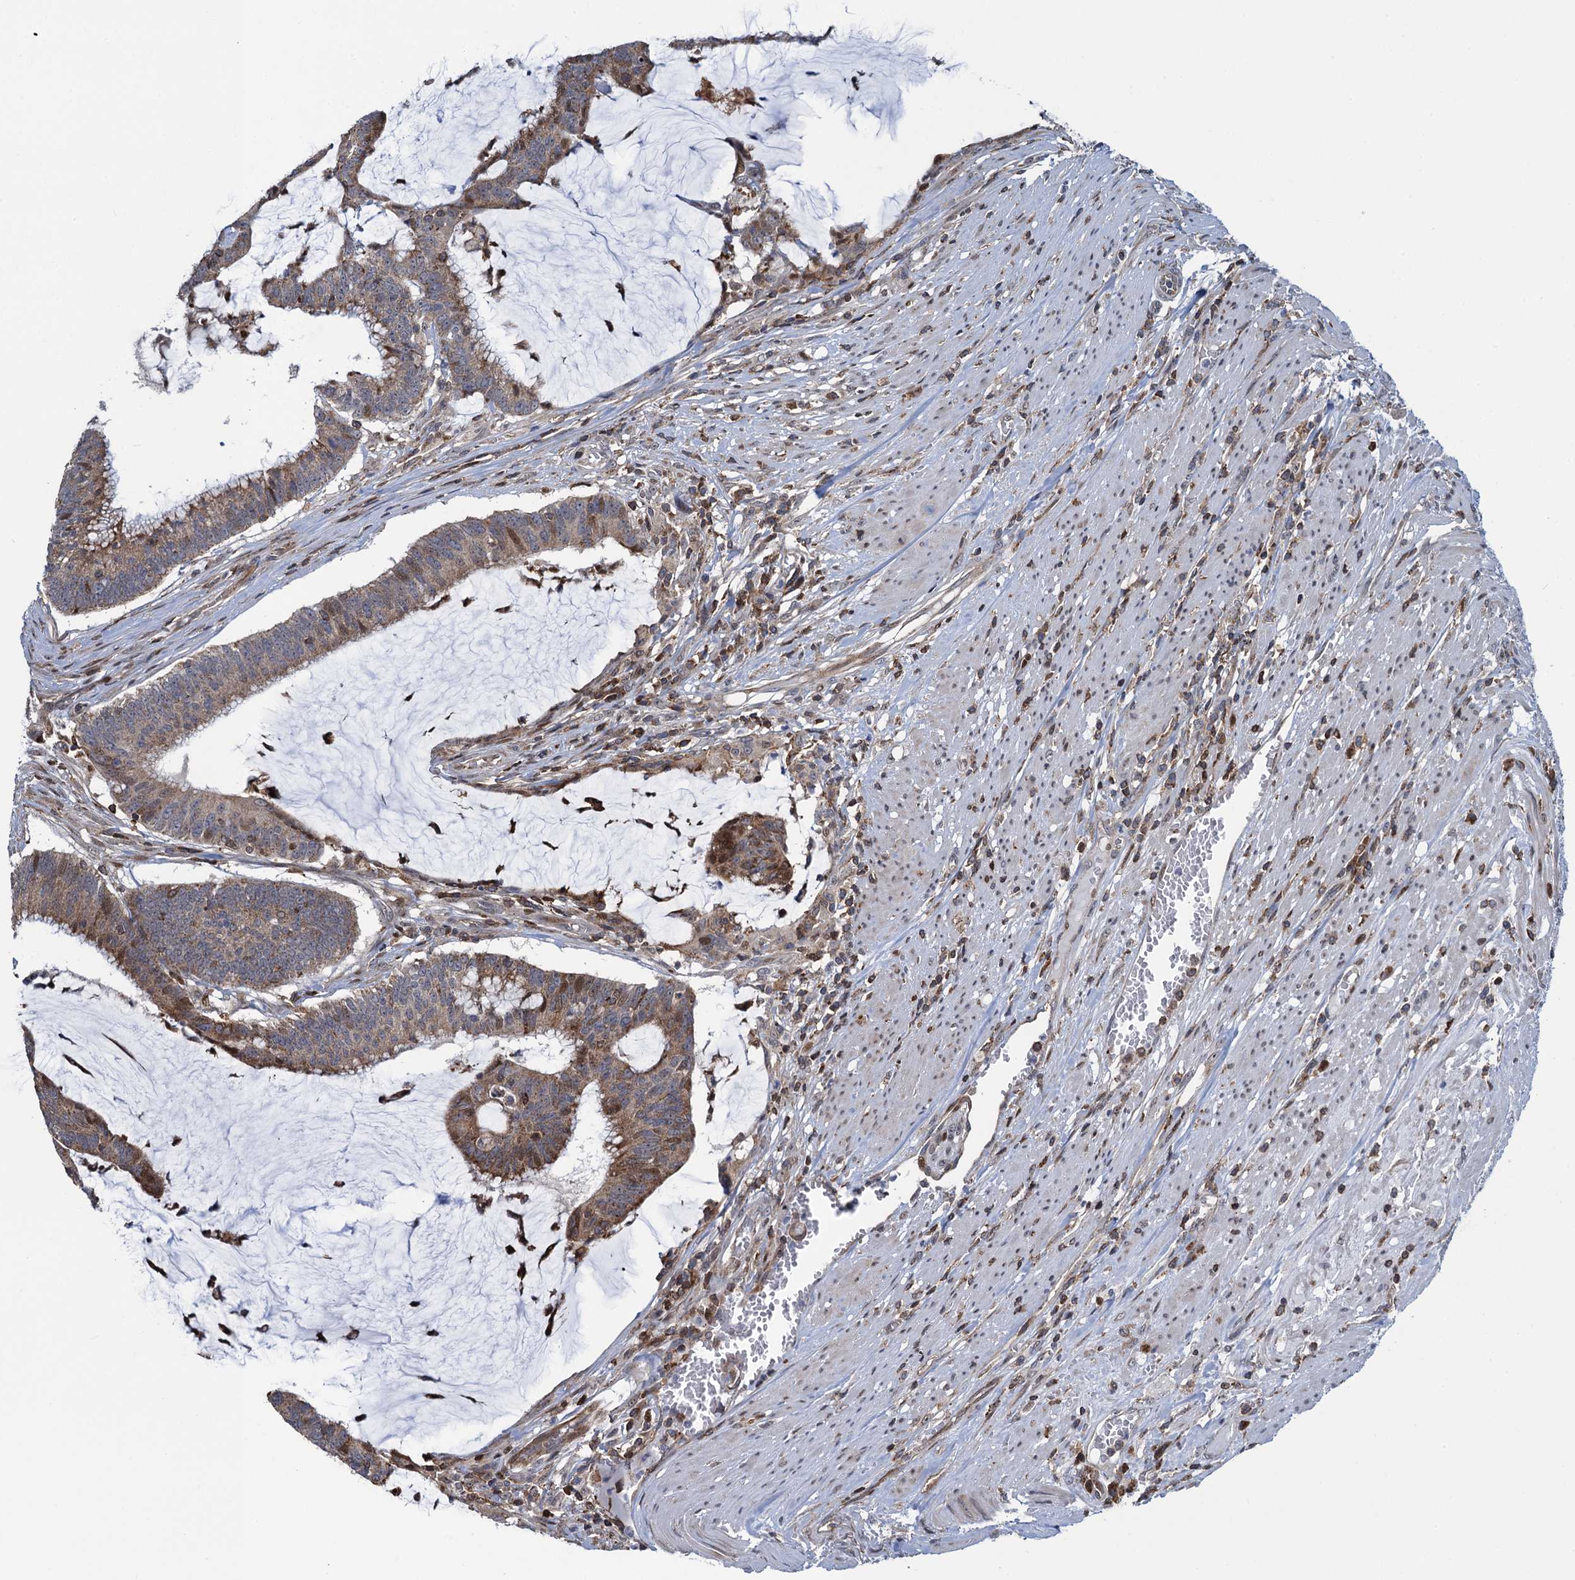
{"staining": {"intensity": "weak", "quantity": "25%-75%", "location": "cytoplasmic/membranous"}, "tissue": "colorectal cancer", "cell_type": "Tumor cells", "image_type": "cancer", "snomed": [{"axis": "morphology", "description": "Adenocarcinoma, NOS"}, {"axis": "topography", "description": "Rectum"}], "caption": "This micrograph shows colorectal cancer (adenocarcinoma) stained with IHC to label a protein in brown. The cytoplasmic/membranous of tumor cells show weak positivity for the protein. Nuclei are counter-stained blue.", "gene": "CCDC102A", "patient": {"sex": "female", "age": 77}}